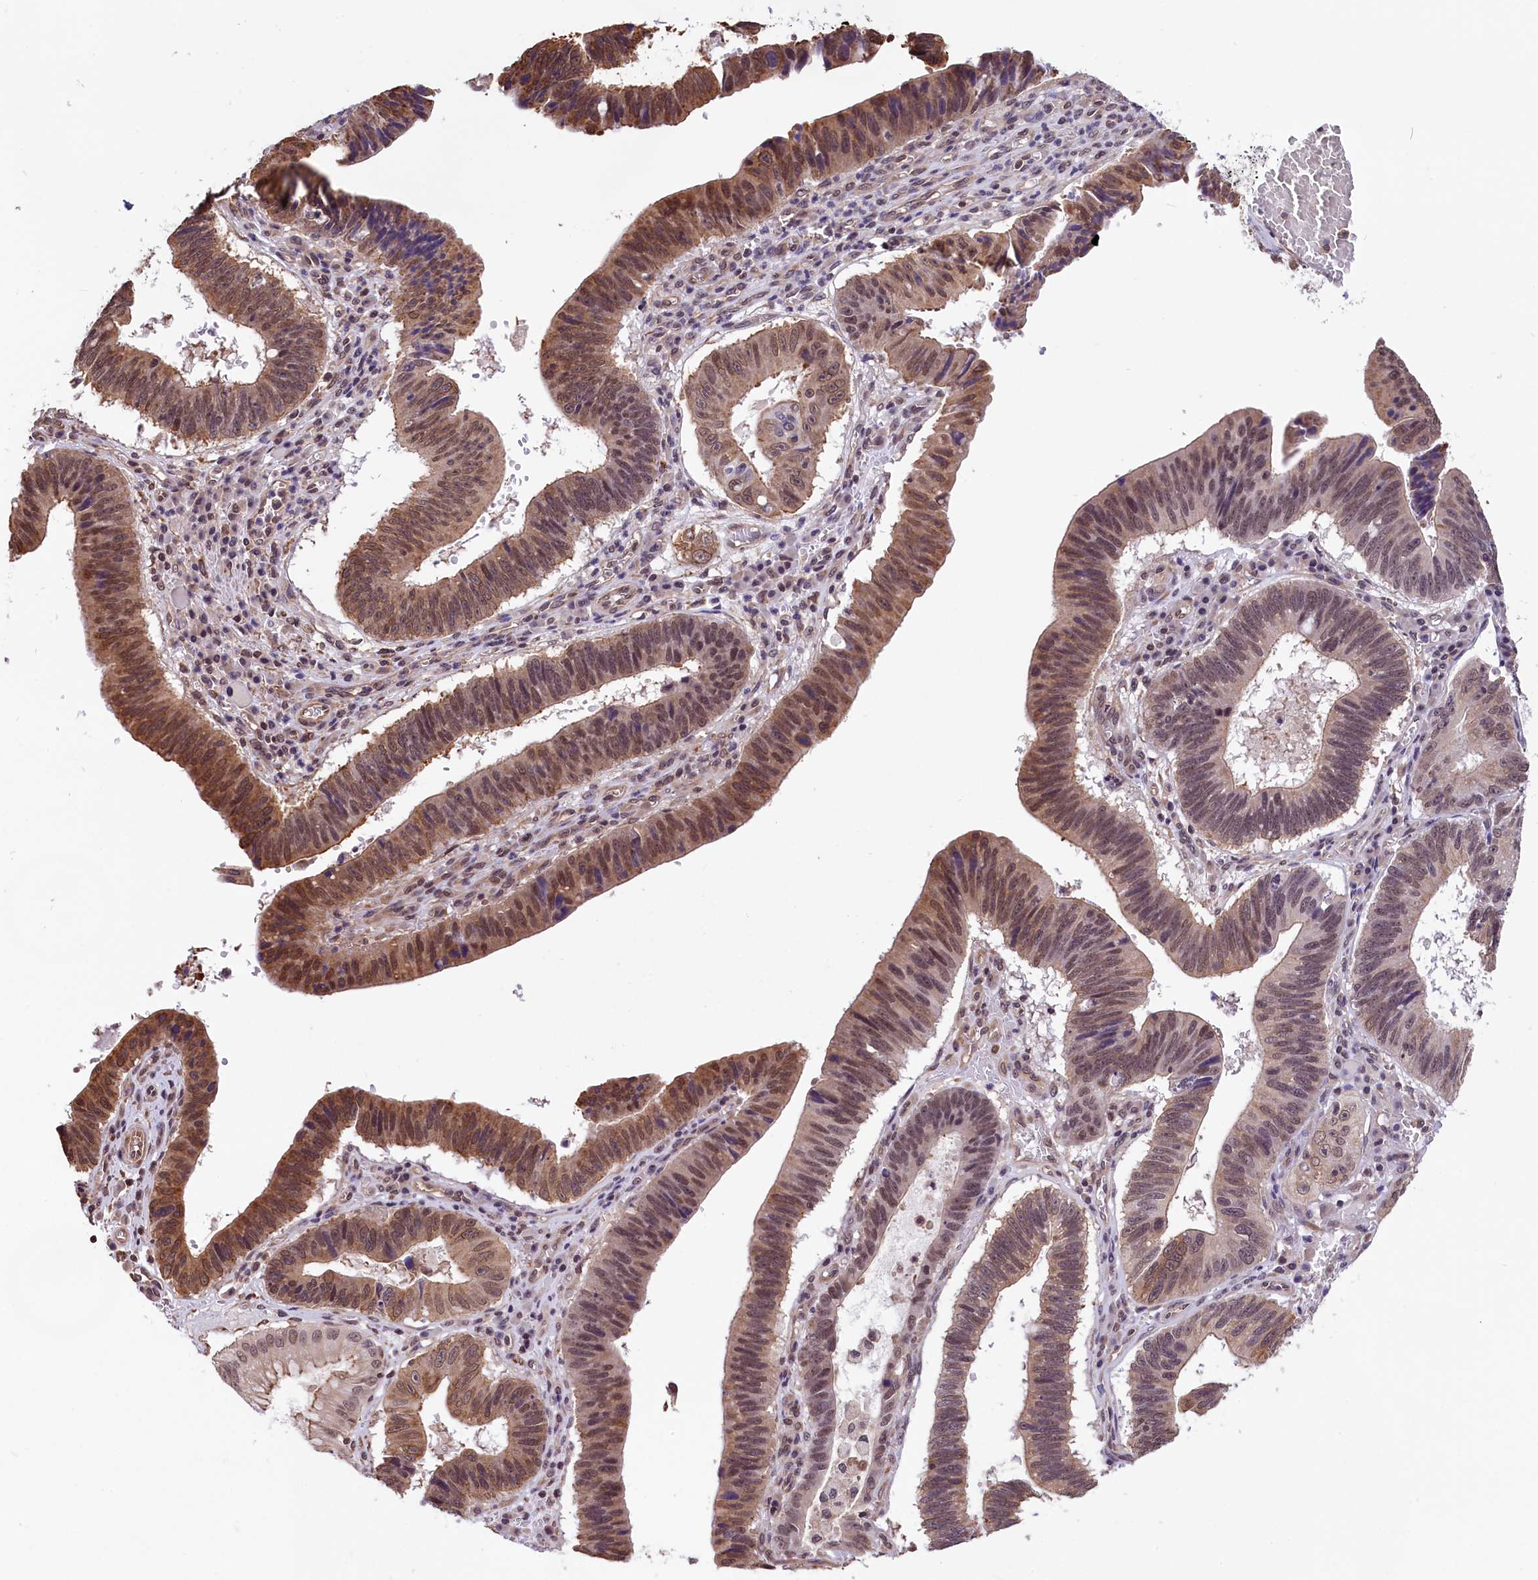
{"staining": {"intensity": "moderate", "quantity": ">75%", "location": "cytoplasmic/membranous,nuclear"}, "tissue": "stomach cancer", "cell_type": "Tumor cells", "image_type": "cancer", "snomed": [{"axis": "morphology", "description": "Adenocarcinoma, NOS"}, {"axis": "topography", "description": "Stomach"}], "caption": "Stomach adenocarcinoma stained with a protein marker shows moderate staining in tumor cells.", "gene": "ZC3H4", "patient": {"sex": "male", "age": 59}}